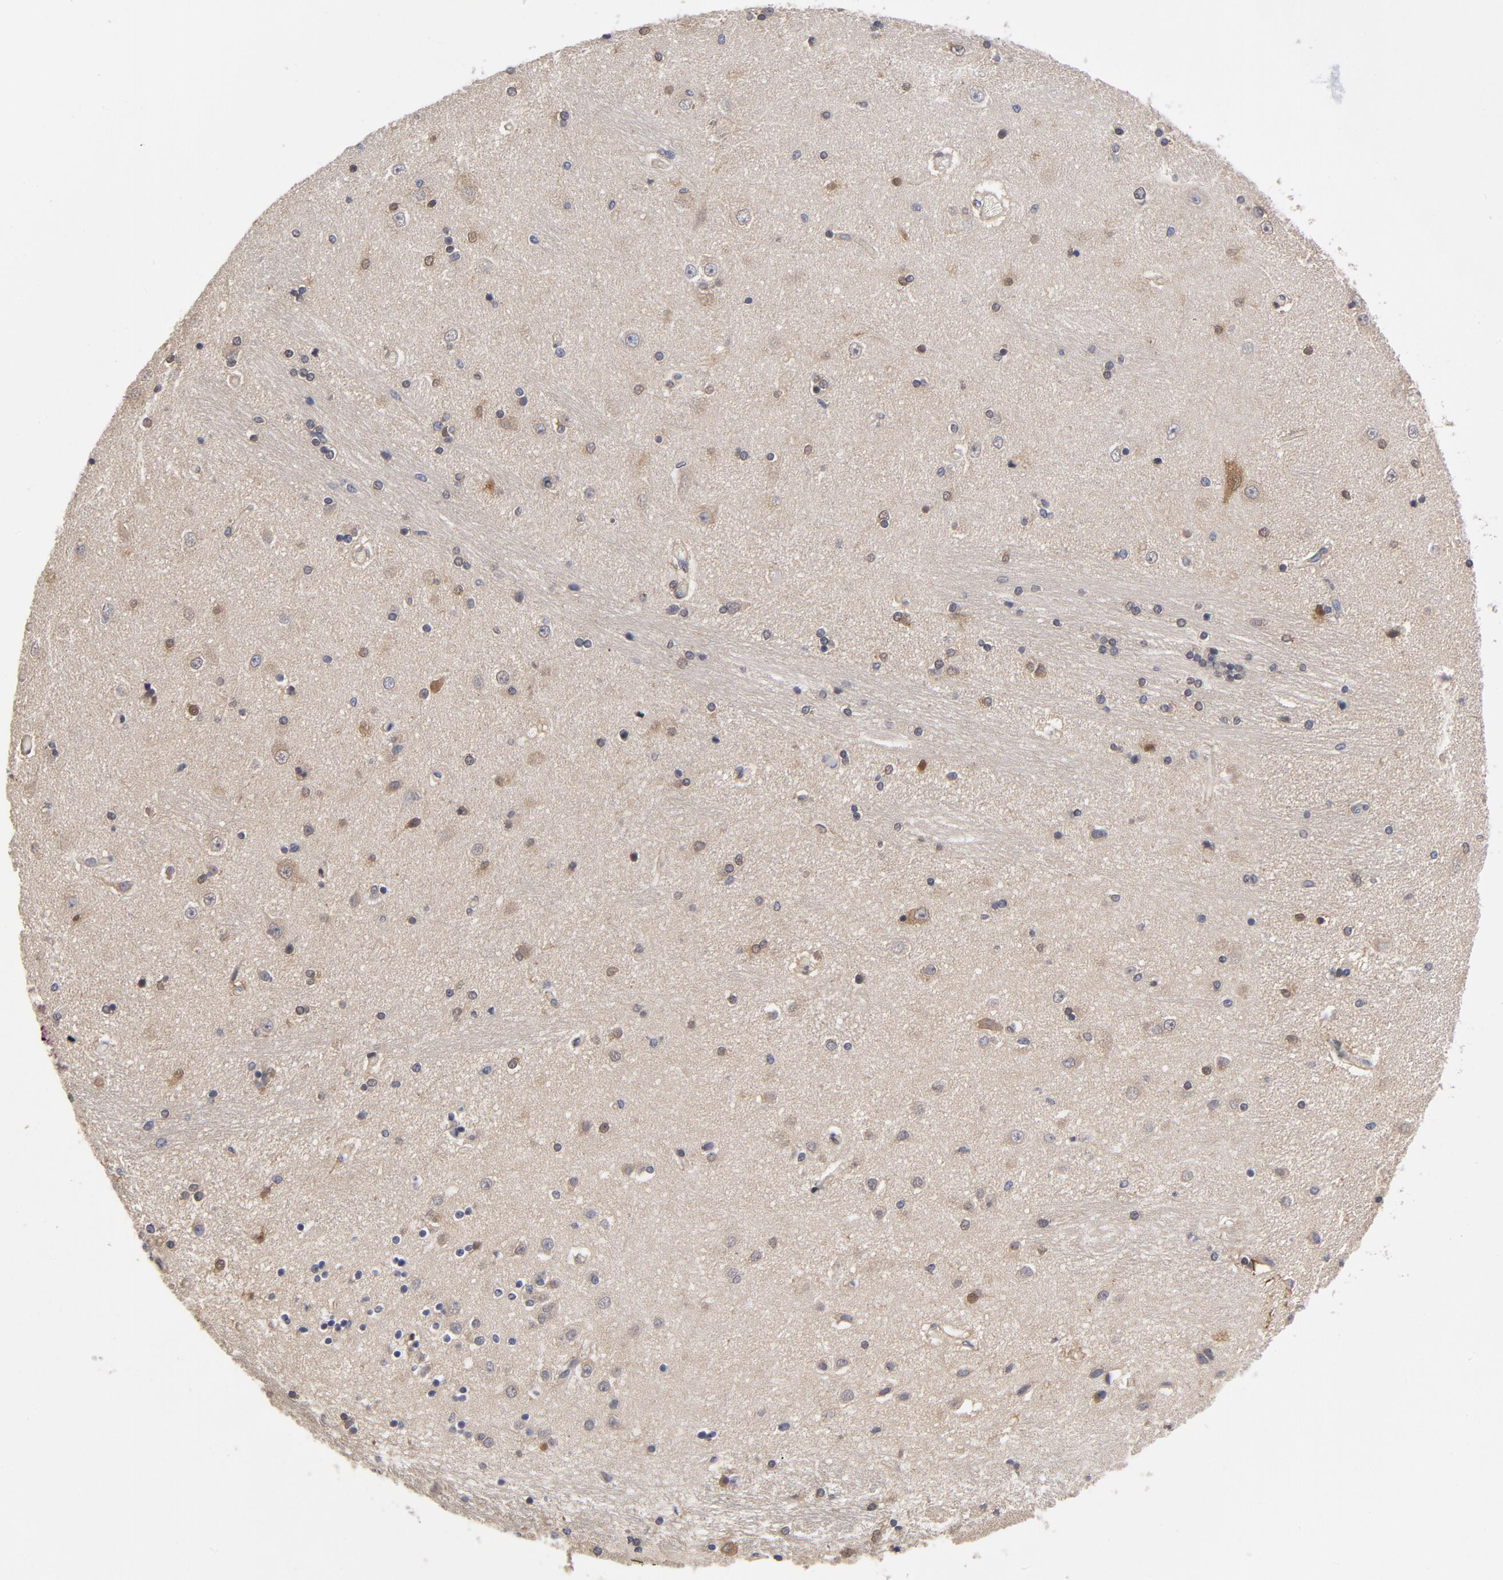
{"staining": {"intensity": "negative", "quantity": "none", "location": "none"}, "tissue": "hippocampus", "cell_type": "Glial cells", "image_type": "normal", "snomed": [{"axis": "morphology", "description": "Normal tissue, NOS"}, {"axis": "topography", "description": "Hippocampus"}], "caption": "The immunohistochemistry (IHC) histopathology image has no significant staining in glial cells of hippocampus. Brightfield microscopy of immunohistochemistry (IHC) stained with DAB (3,3'-diaminobenzidine) (brown) and hematoxylin (blue), captured at high magnification.", "gene": "ASMTL", "patient": {"sex": "female", "age": 54}}